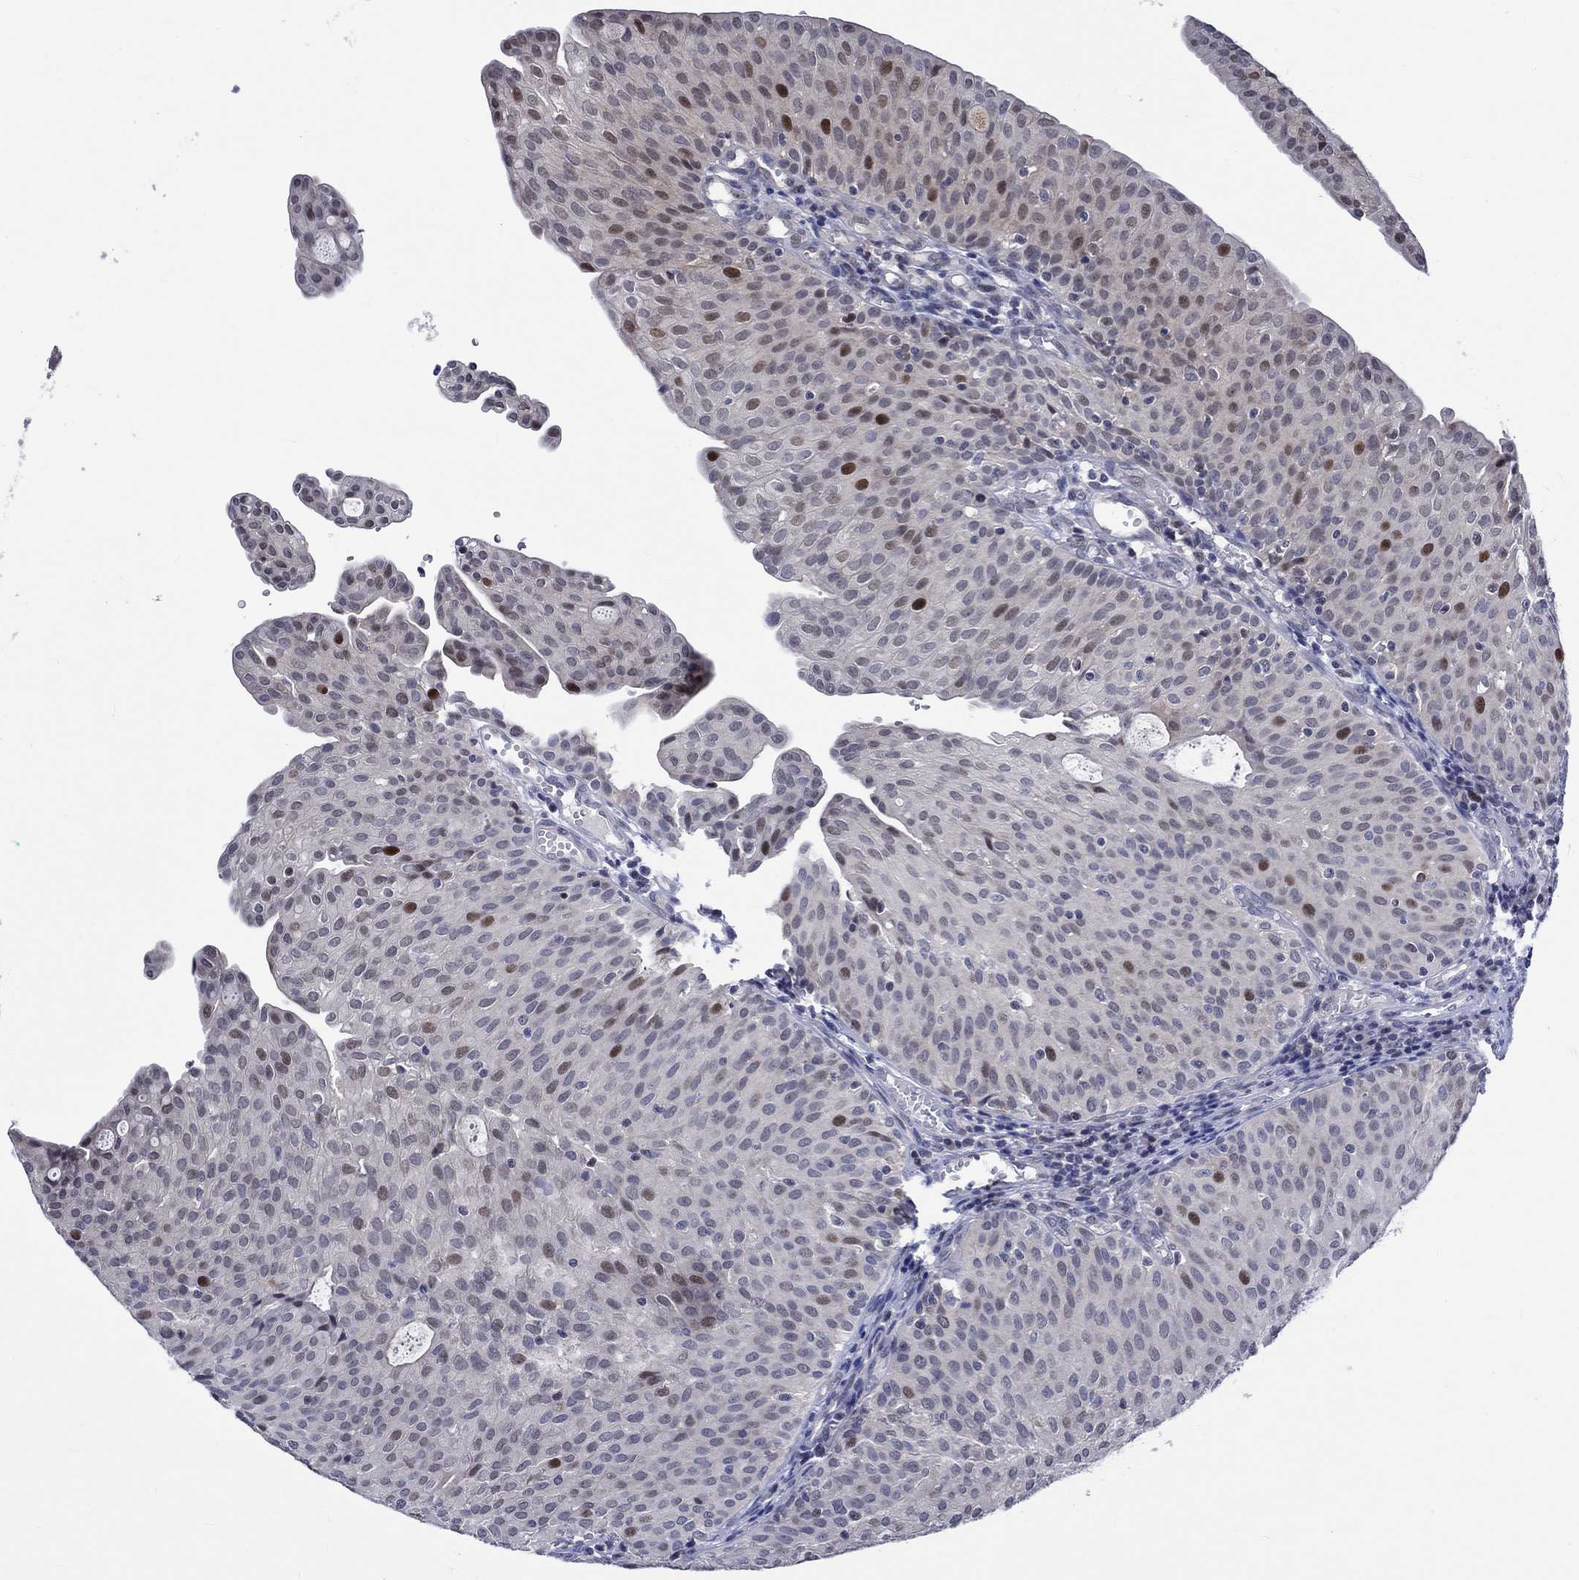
{"staining": {"intensity": "strong", "quantity": "<25%", "location": "nuclear"}, "tissue": "urothelial cancer", "cell_type": "Tumor cells", "image_type": "cancer", "snomed": [{"axis": "morphology", "description": "Urothelial carcinoma, Low grade"}, {"axis": "topography", "description": "Urinary bladder"}], "caption": "Urothelial cancer was stained to show a protein in brown. There is medium levels of strong nuclear staining in approximately <25% of tumor cells.", "gene": "E2F8", "patient": {"sex": "male", "age": 54}}